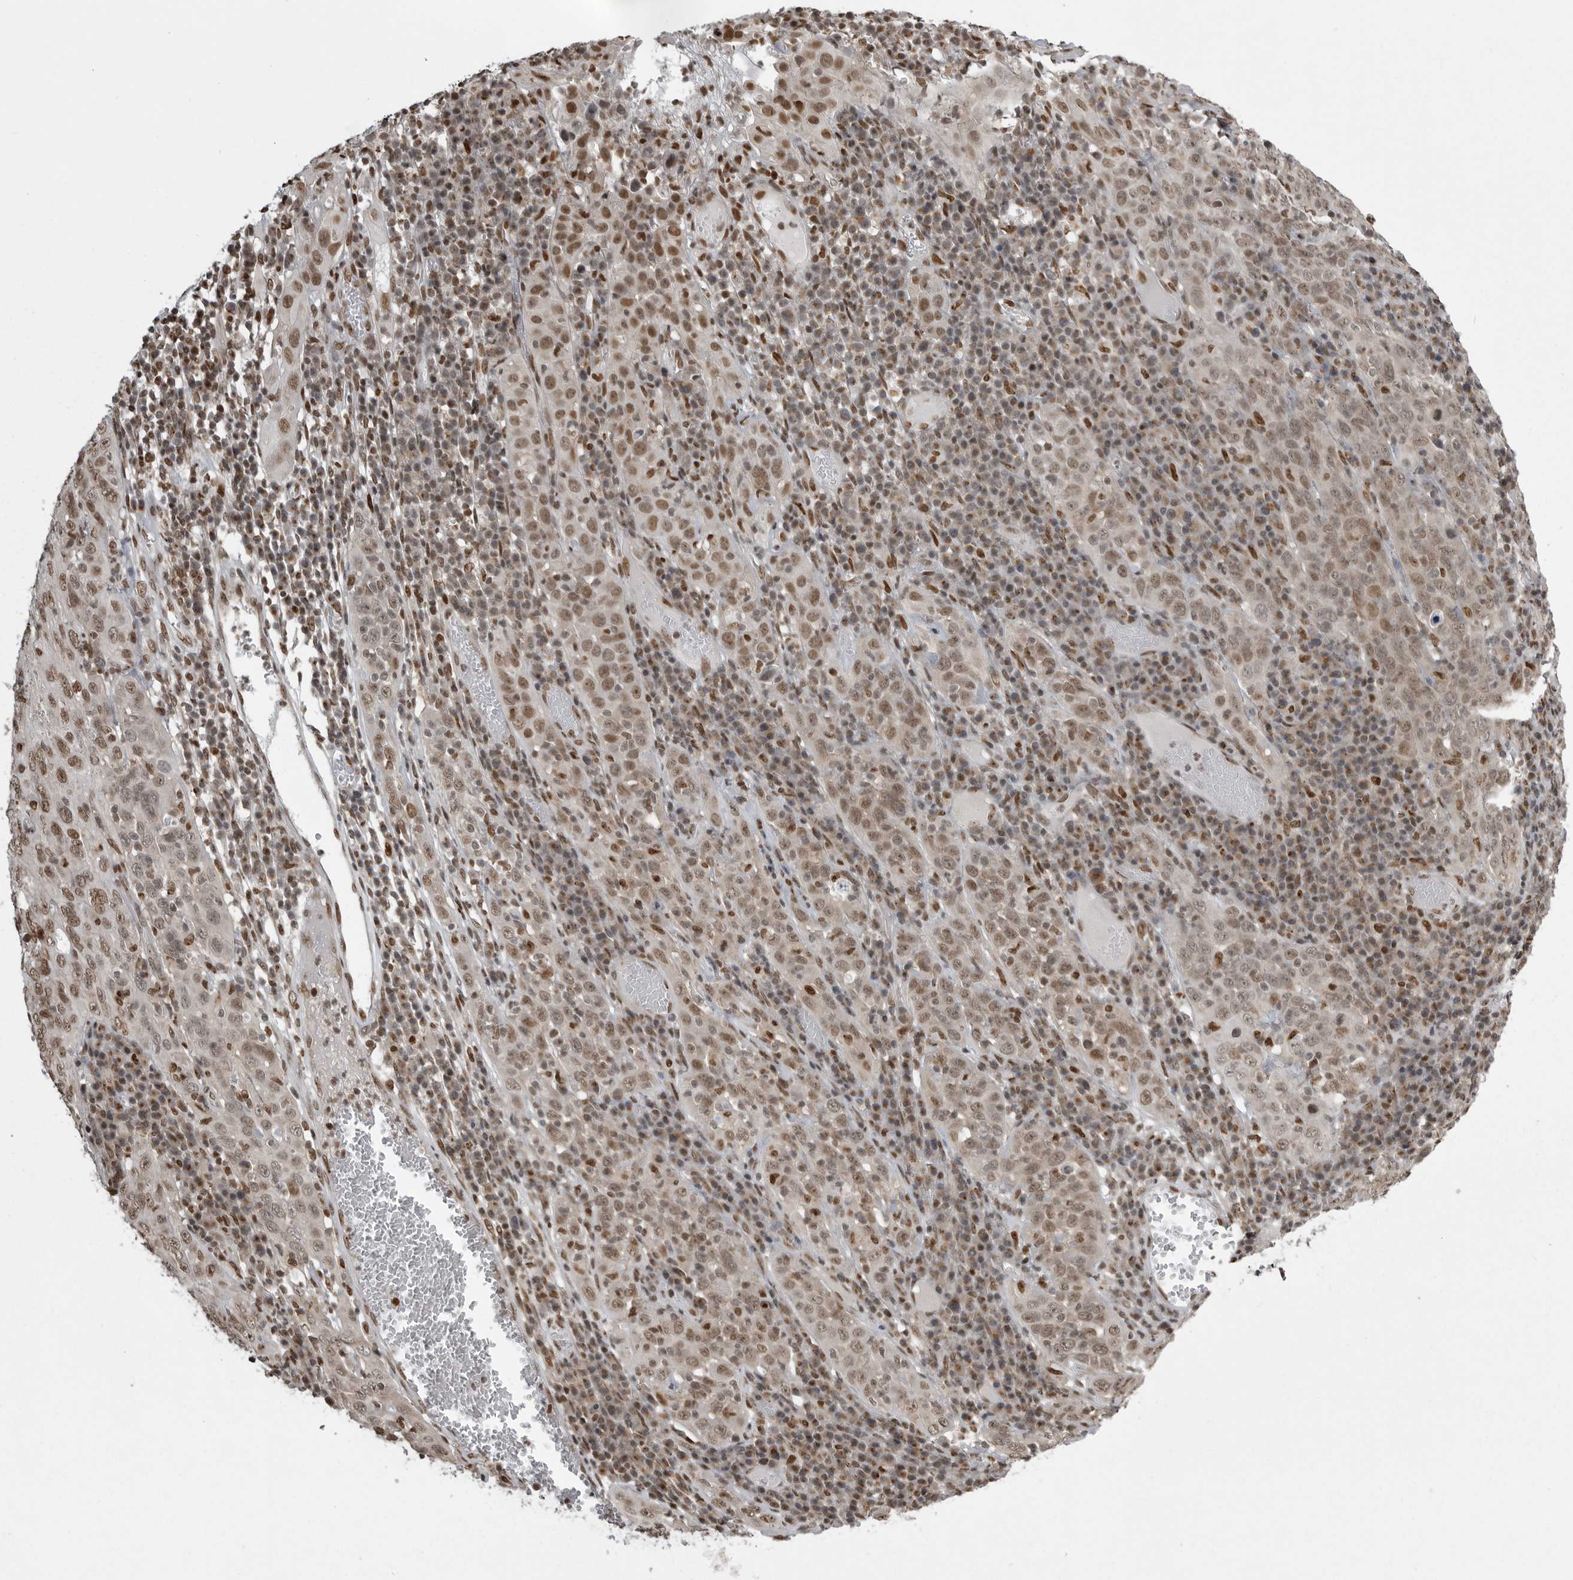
{"staining": {"intensity": "moderate", "quantity": ">75%", "location": "nuclear"}, "tissue": "cervical cancer", "cell_type": "Tumor cells", "image_type": "cancer", "snomed": [{"axis": "morphology", "description": "Squamous cell carcinoma, NOS"}, {"axis": "topography", "description": "Cervix"}], "caption": "Immunohistochemistry photomicrograph of cervical squamous cell carcinoma stained for a protein (brown), which exhibits medium levels of moderate nuclear positivity in approximately >75% of tumor cells.", "gene": "YAF2", "patient": {"sex": "female", "age": 46}}